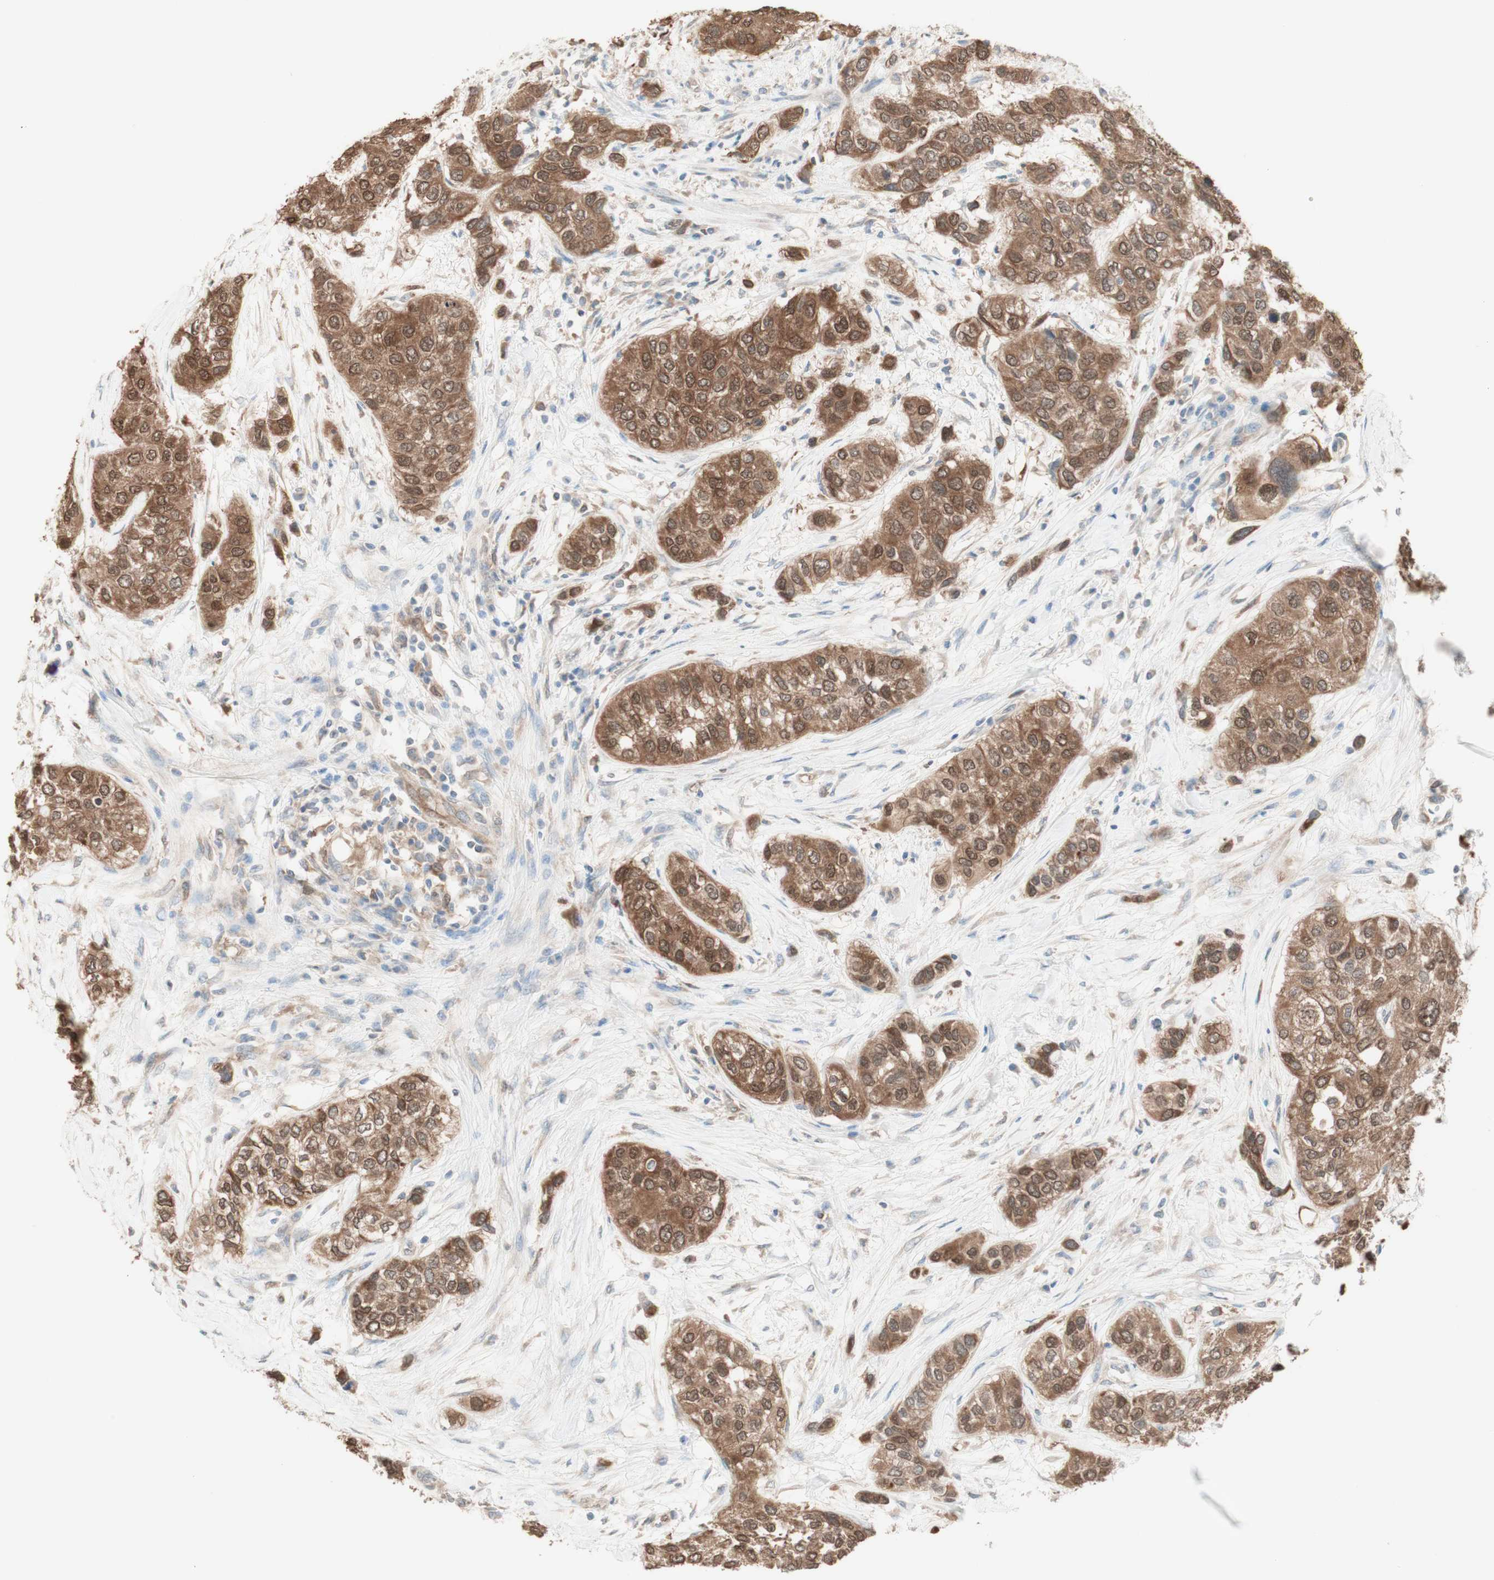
{"staining": {"intensity": "moderate", "quantity": ">75%", "location": "cytoplasmic/membranous"}, "tissue": "urothelial cancer", "cell_type": "Tumor cells", "image_type": "cancer", "snomed": [{"axis": "morphology", "description": "Urothelial carcinoma, High grade"}, {"axis": "topography", "description": "Urinary bladder"}], "caption": "Human high-grade urothelial carcinoma stained with a brown dye exhibits moderate cytoplasmic/membranous positive positivity in approximately >75% of tumor cells.", "gene": "COMT", "patient": {"sex": "female", "age": 56}}